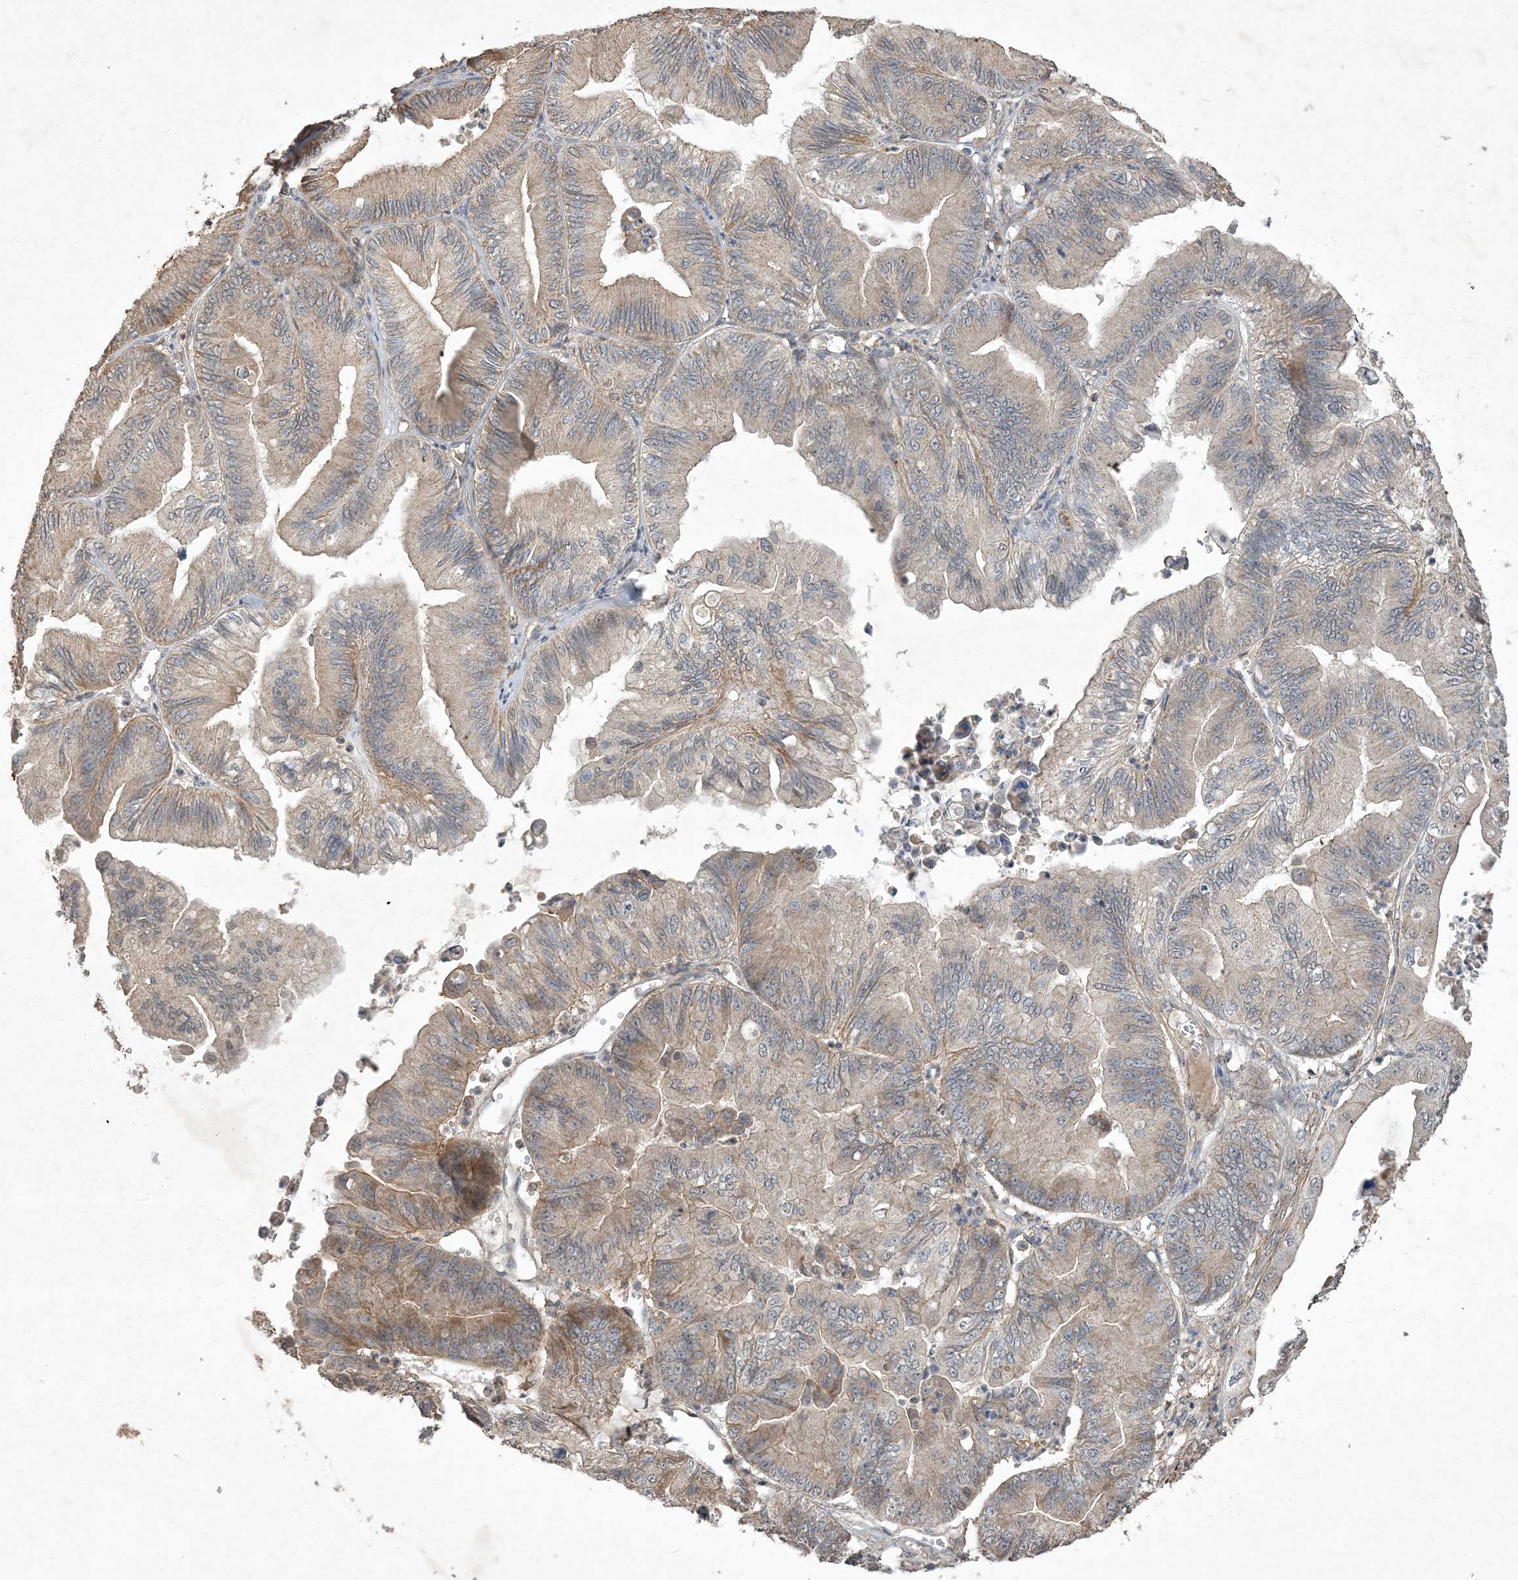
{"staining": {"intensity": "weak", "quantity": "<25%", "location": "cytoplasmic/membranous"}, "tissue": "ovarian cancer", "cell_type": "Tumor cells", "image_type": "cancer", "snomed": [{"axis": "morphology", "description": "Cystadenocarcinoma, mucinous, NOS"}, {"axis": "topography", "description": "Ovary"}], "caption": "Ovarian cancer (mucinous cystadenocarcinoma) was stained to show a protein in brown. There is no significant positivity in tumor cells.", "gene": "PRRT3", "patient": {"sex": "female", "age": 71}}